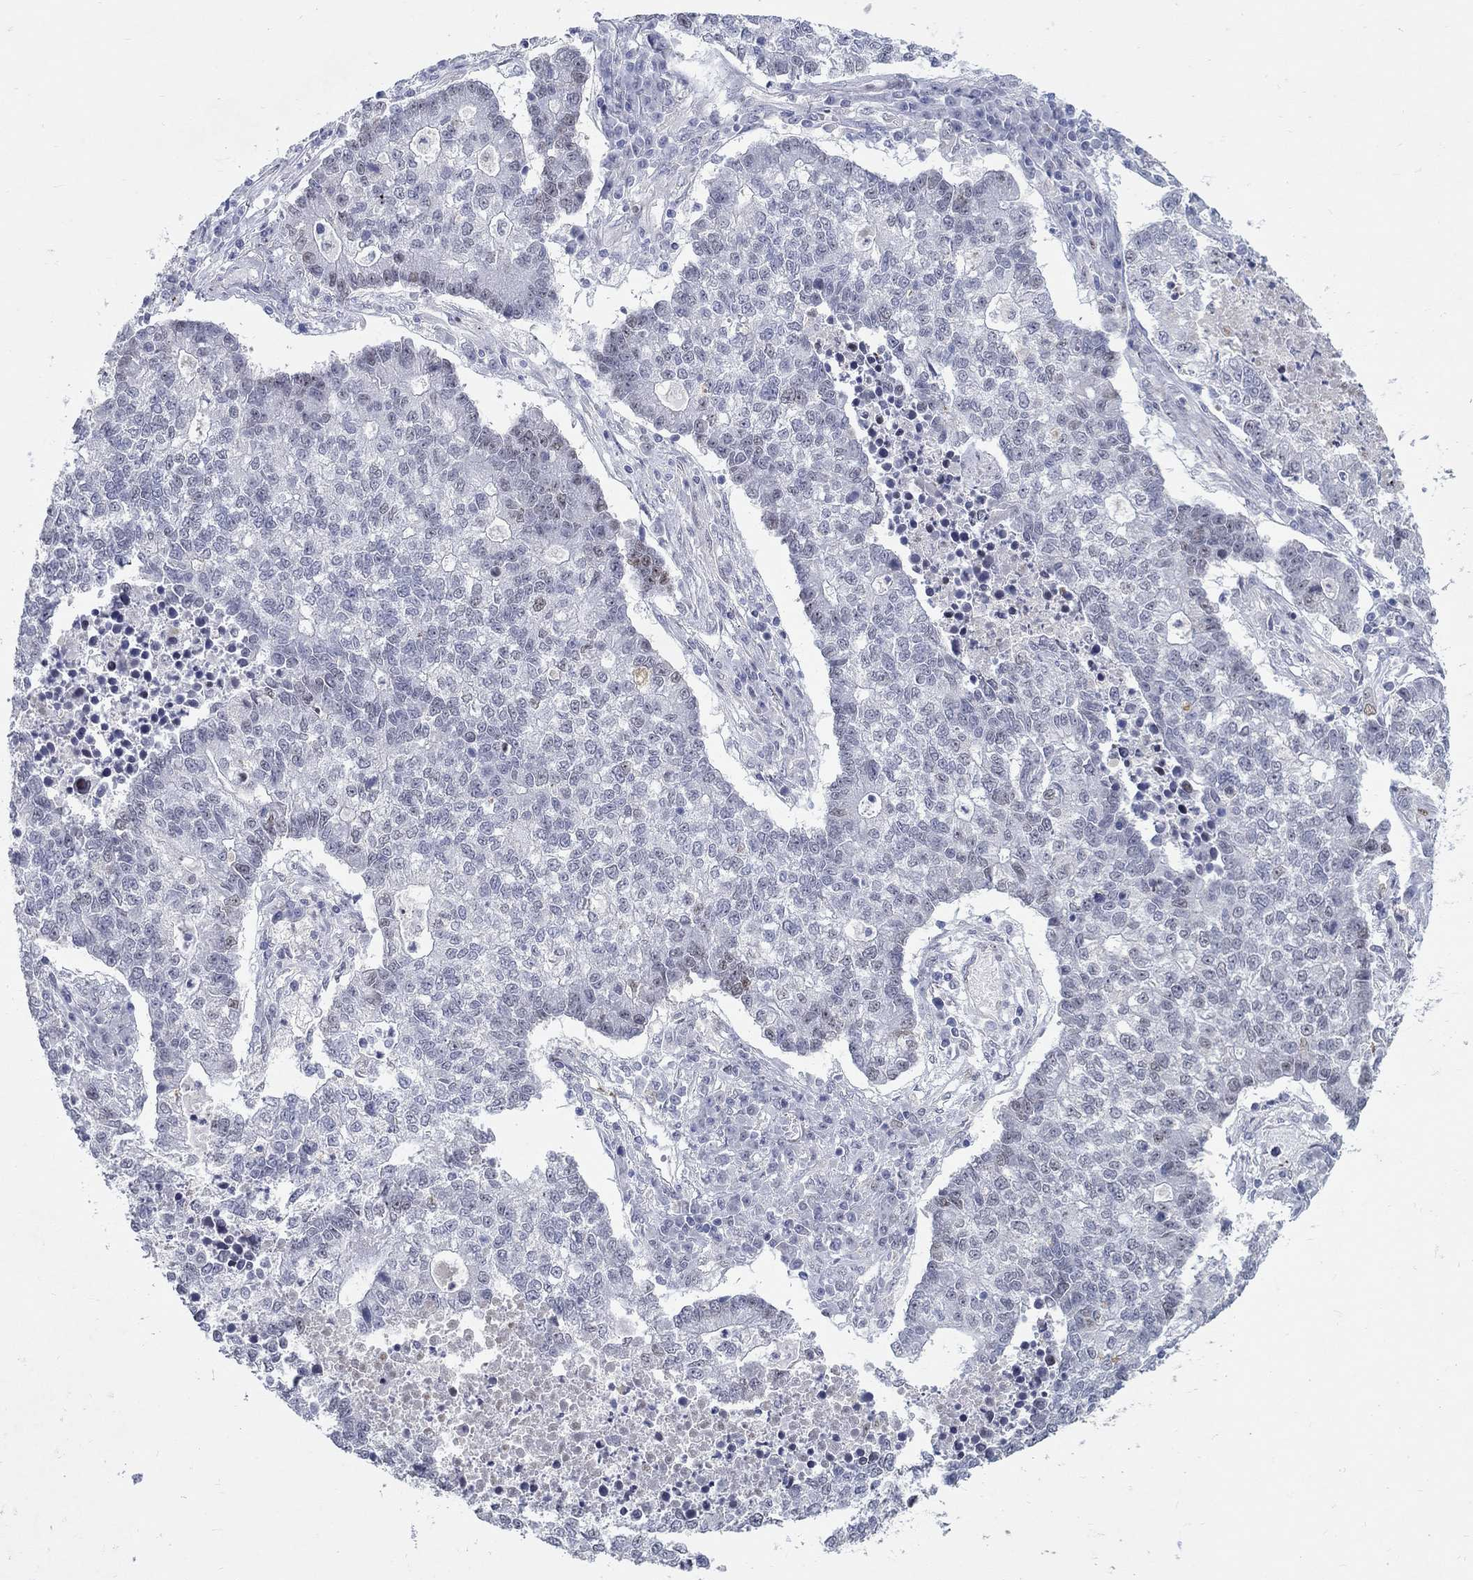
{"staining": {"intensity": "moderate", "quantity": "<25%", "location": "nuclear"}, "tissue": "lung cancer", "cell_type": "Tumor cells", "image_type": "cancer", "snomed": [{"axis": "morphology", "description": "Adenocarcinoma, NOS"}, {"axis": "topography", "description": "Lung"}], "caption": "Tumor cells display low levels of moderate nuclear expression in about <25% of cells in adenocarcinoma (lung). (DAB IHC with brightfield microscopy, high magnification).", "gene": "RAPGEF5", "patient": {"sex": "male", "age": 57}}